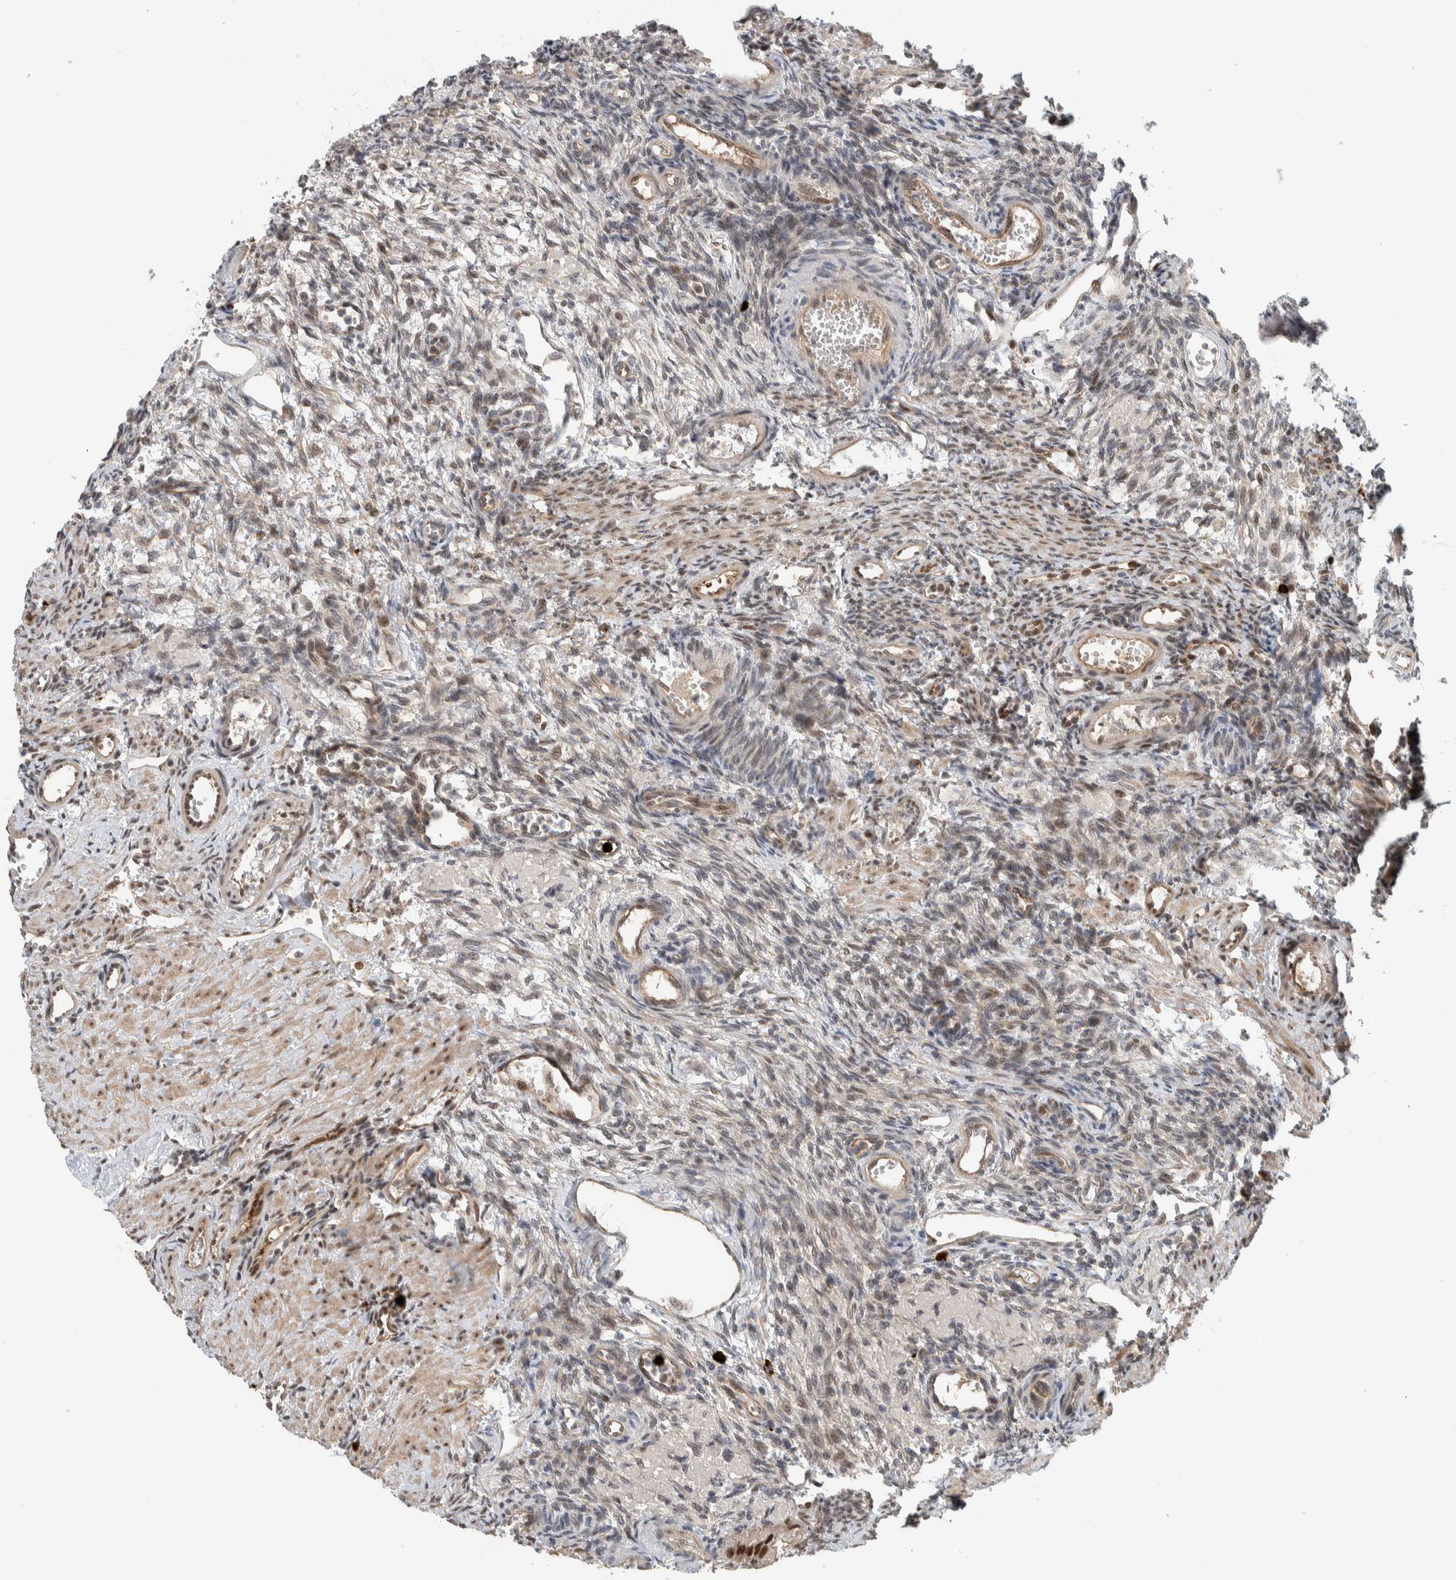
{"staining": {"intensity": "weak", "quantity": "25%-75%", "location": "nuclear"}, "tissue": "ovary", "cell_type": "Ovarian stroma cells", "image_type": "normal", "snomed": [{"axis": "morphology", "description": "Normal tissue, NOS"}, {"axis": "topography", "description": "Ovary"}], "caption": "An image showing weak nuclear expression in about 25%-75% of ovarian stroma cells in benign ovary, as visualized by brown immunohistochemical staining.", "gene": "ZFP91", "patient": {"sex": "female", "age": 33}}